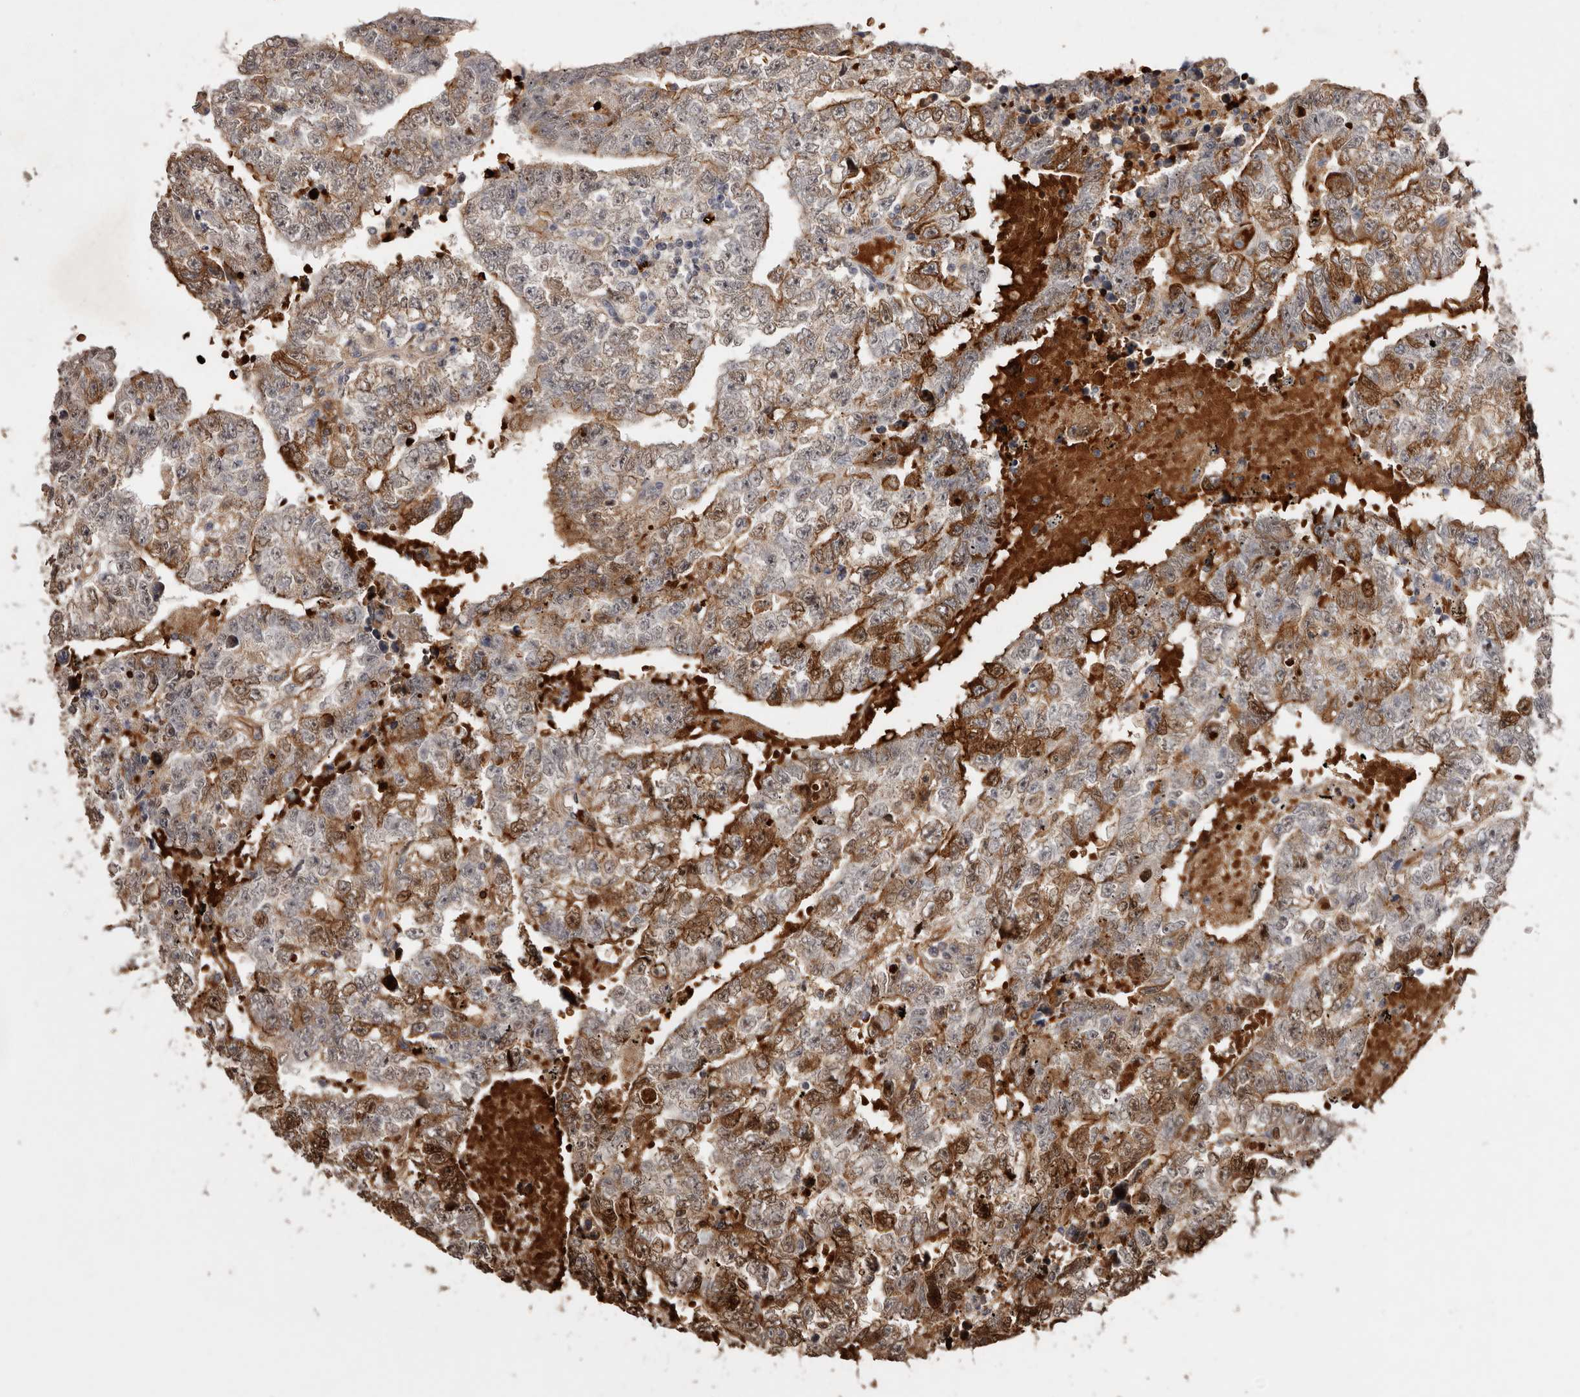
{"staining": {"intensity": "moderate", "quantity": "25%-75%", "location": "cytoplasmic/membranous"}, "tissue": "testis cancer", "cell_type": "Tumor cells", "image_type": "cancer", "snomed": [{"axis": "morphology", "description": "Carcinoma, Embryonal, NOS"}, {"axis": "topography", "description": "Testis"}], "caption": "Tumor cells show moderate cytoplasmic/membranous staining in about 25%-75% of cells in embryonal carcinoma (testis).", "gene": "GRAMD2A", "patient": {"sex": "male", "age": 25}}